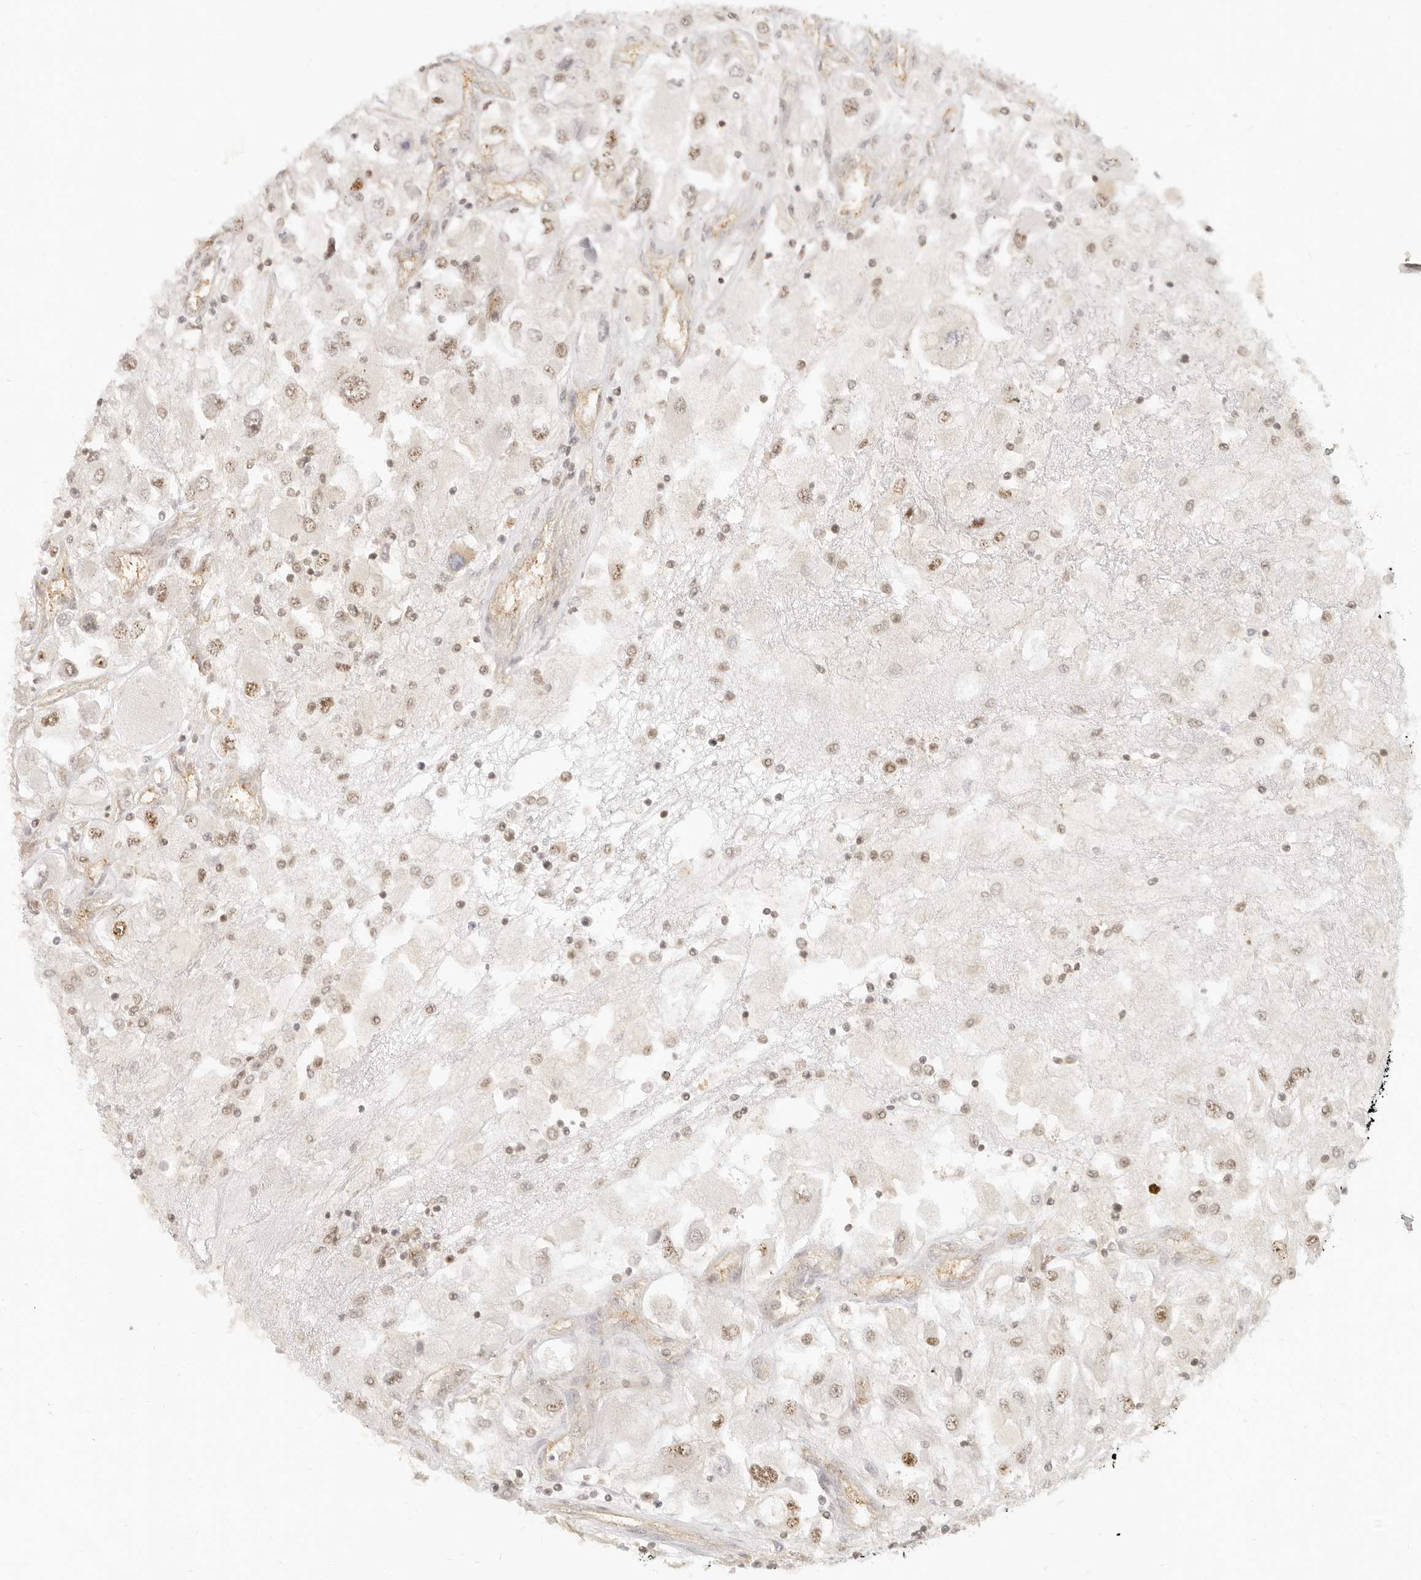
{"staining": {"intensity": "weak", "quantity": ">75%", "location": "nuclear"}, "tissue": "renal cancer", "cell_type": "Tumor cells", "image_type": "cancer", "snomed": [{"axis": "morphology", "description": "Adenocarcinoma, NOS"}, {"axis": "topography", "description": "Kidney"}], "caption": "Protein positivity by immunohistochemistry exhibits weak nuclear positivity in about >75% of tumor cells in renal cancer.", "gene": "BAP1", "patient": {"sex": "female", "age": 52}}